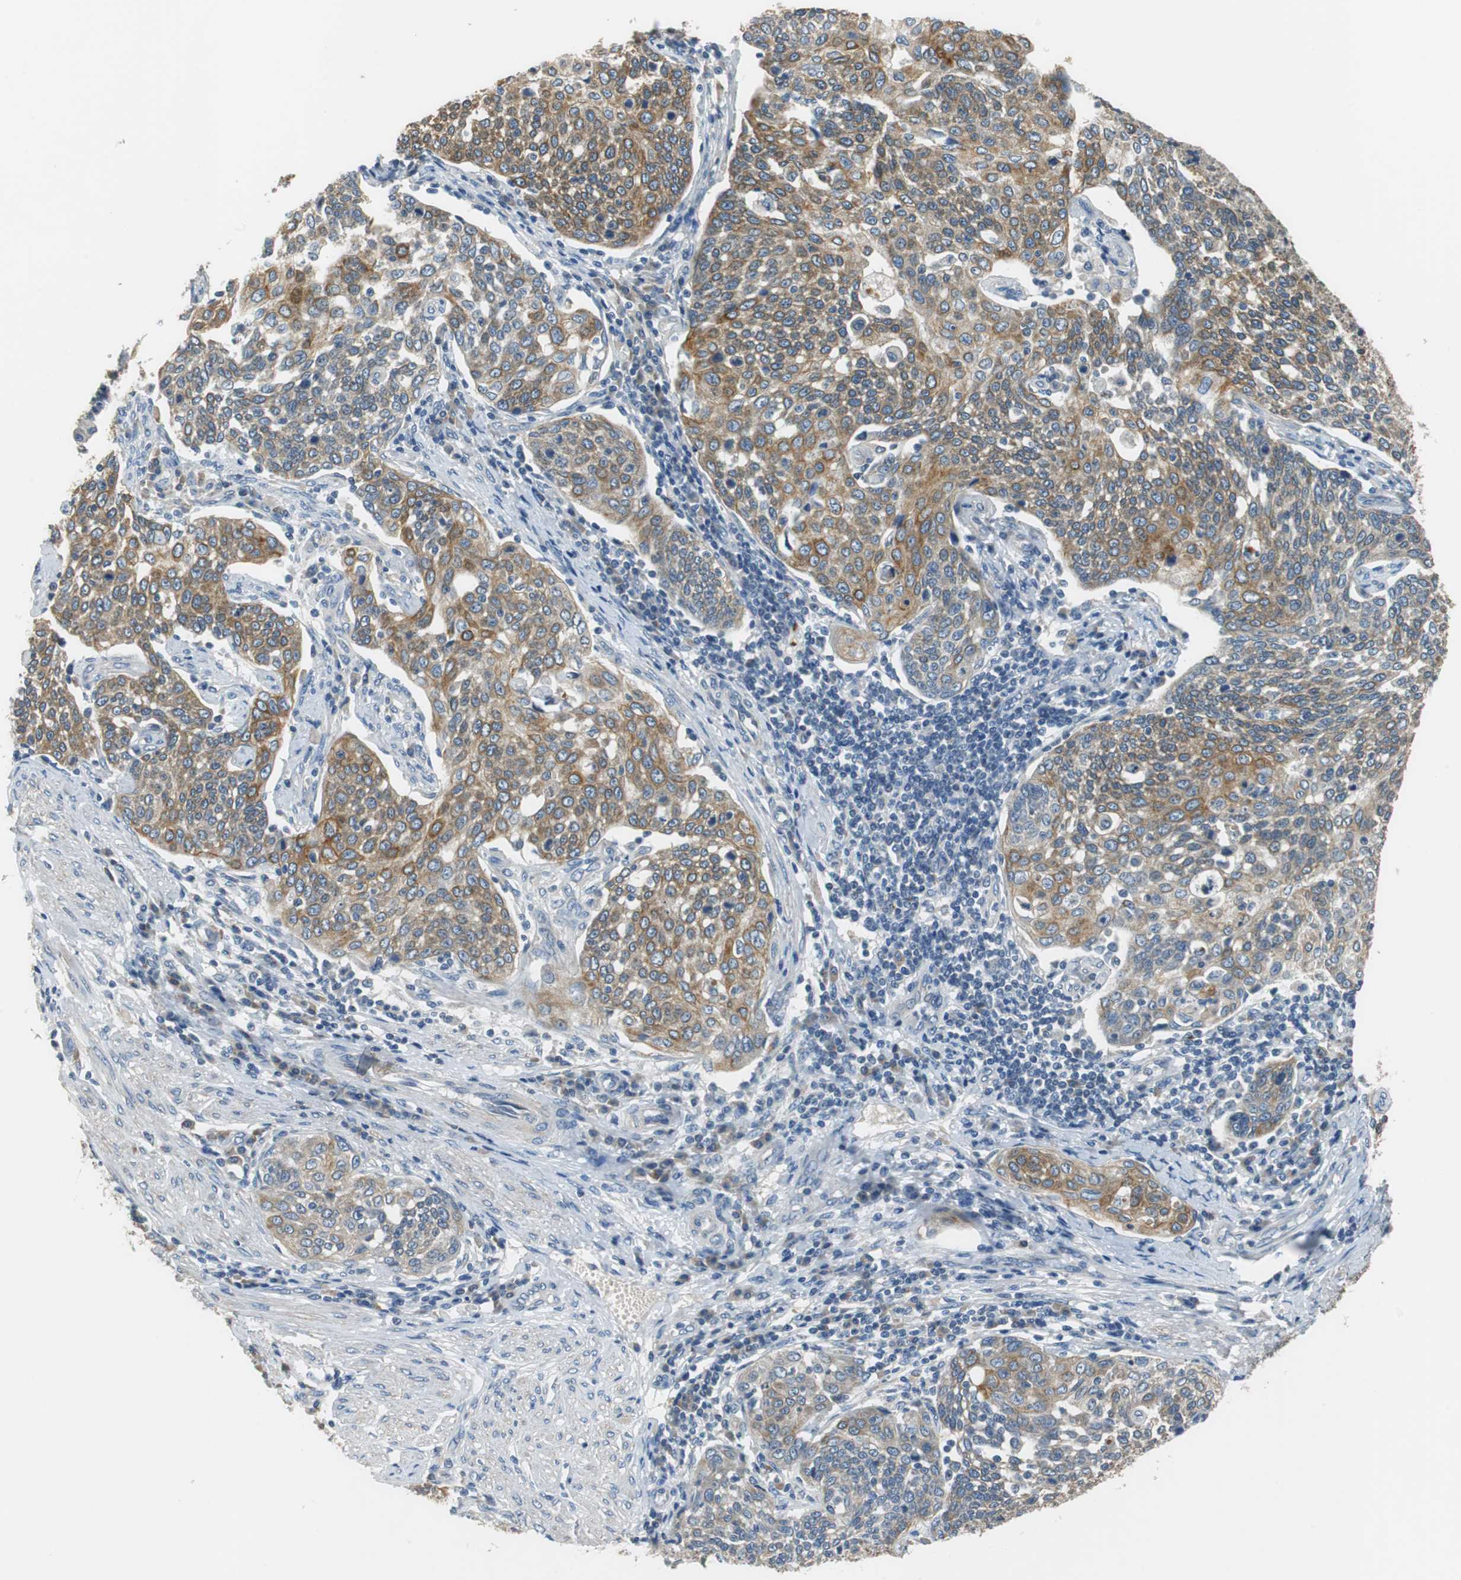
{"staining": {"intensity": "moderate", "quantity": ">75%", "location": "cytoplasmic/membranous"}, "tissue": "cervical cancer", "cell_type": "Tumor cells", "image_type": "cancer", "snomed": [{"axis": "morphology", "description": "Squamous cell carcinoma, NOS"}, {"axis": "topography", "description": "Cervix"}], "caption": "There is medium levels of moderate cytoplasmic/membranous expression in tumor cells of cervical cancer (squamous cell carcinoma), as demonstrated by immunohistochemical staining (brown color).", "gene": "FADS2", "patient": {"sex": "female", "age": 34}}